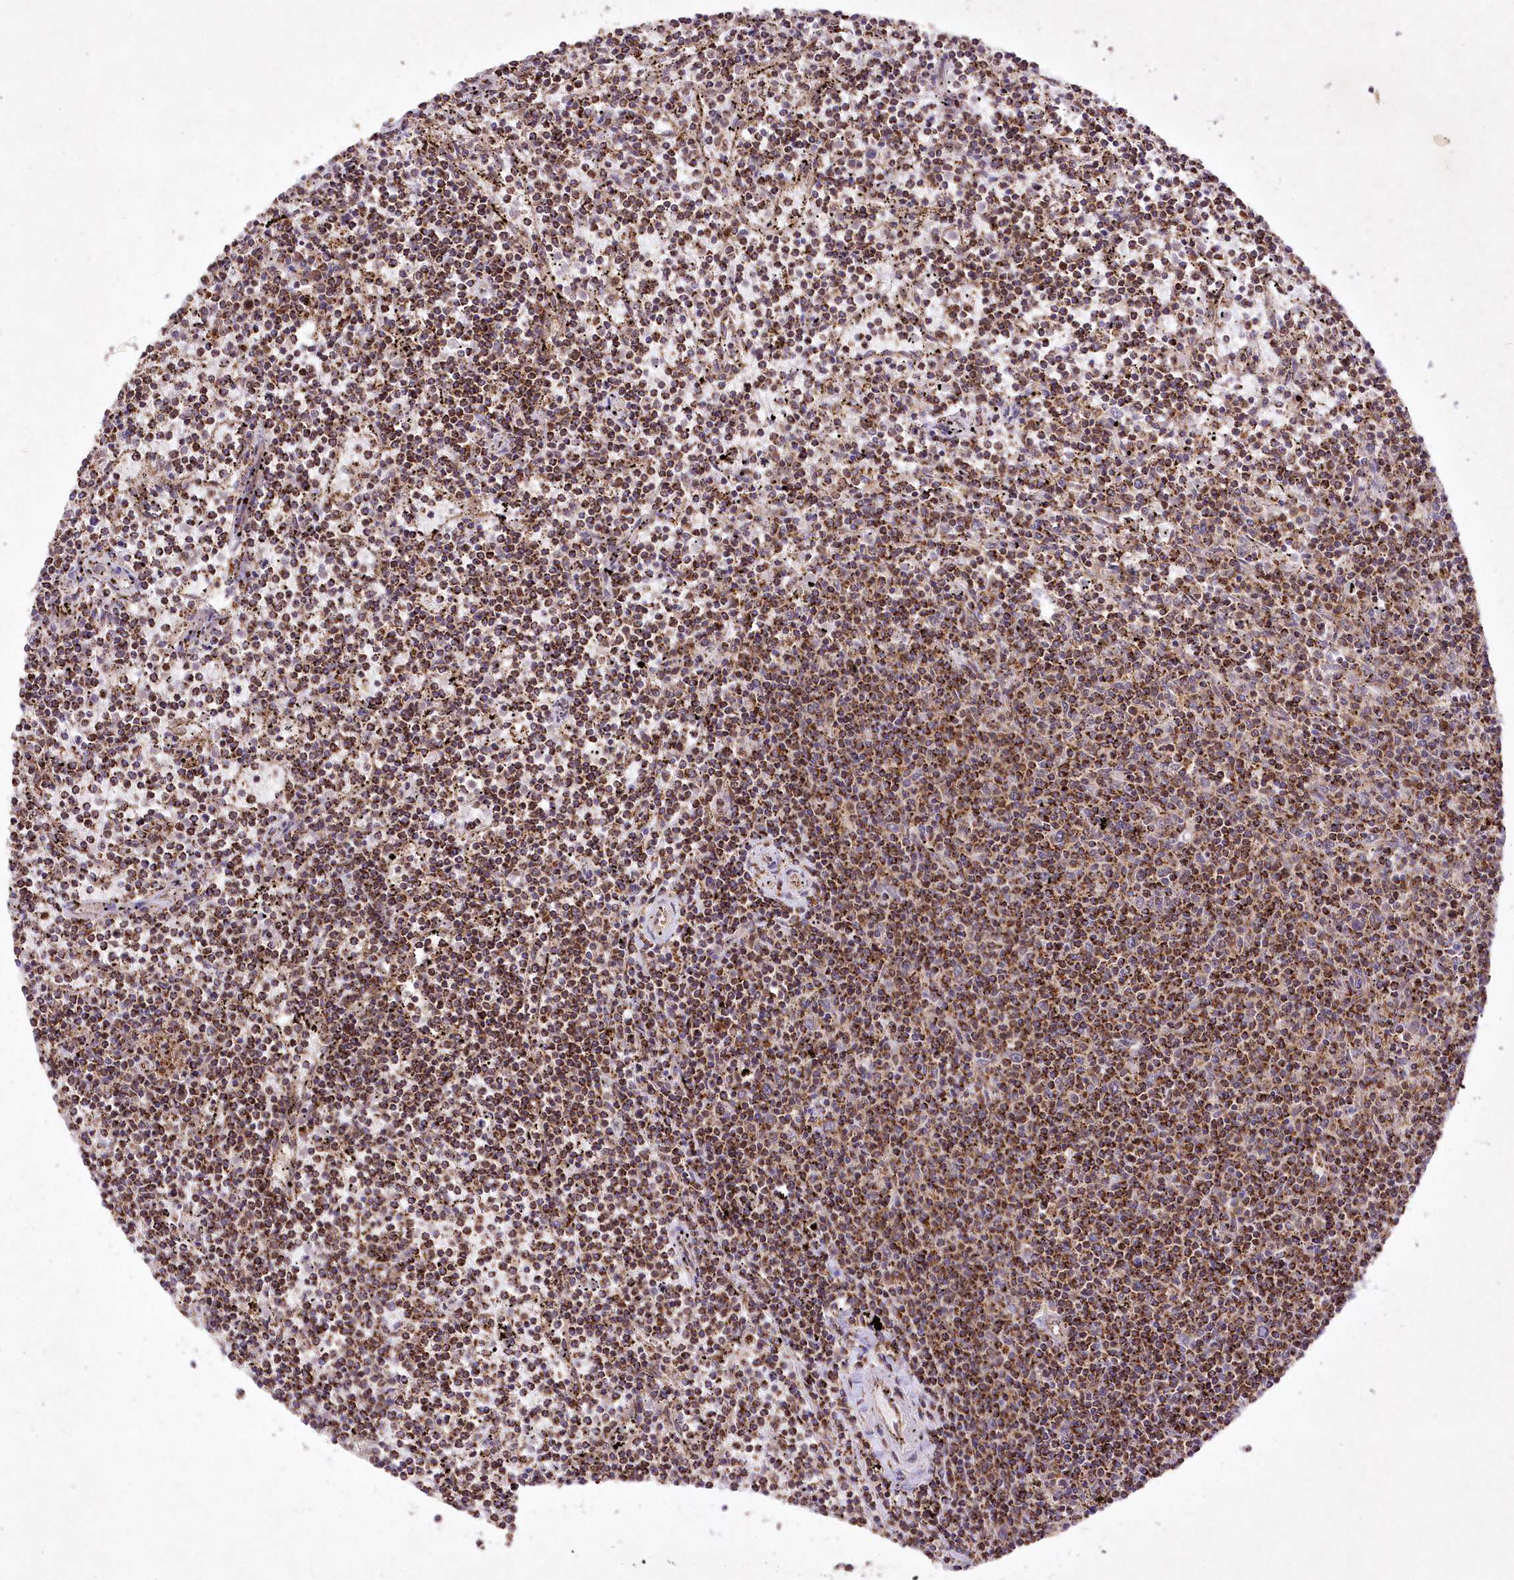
{"staining": {"intensity": "strong", "quantity": ">75%", "location": "cytoplasmic/membranous"}, "tissue": "lymphoma", "cell_type": "Tumor cells", "image_type": "cancer", "snomed": [{"axis": "morphology", "description": "Malignant lymphoma, non-Hodgkin's type, Low grade"}, {"axis": "topography", "description": "Spleen"}], "caption": "There is high levels of strong cytoplasmic/membranous staining in tumor cells of lymphoma, as demonstrated by immunohistochemical staining (brown color).", "gene": "ASNSD1", "patient": {"sex": "female", "age": 50}}